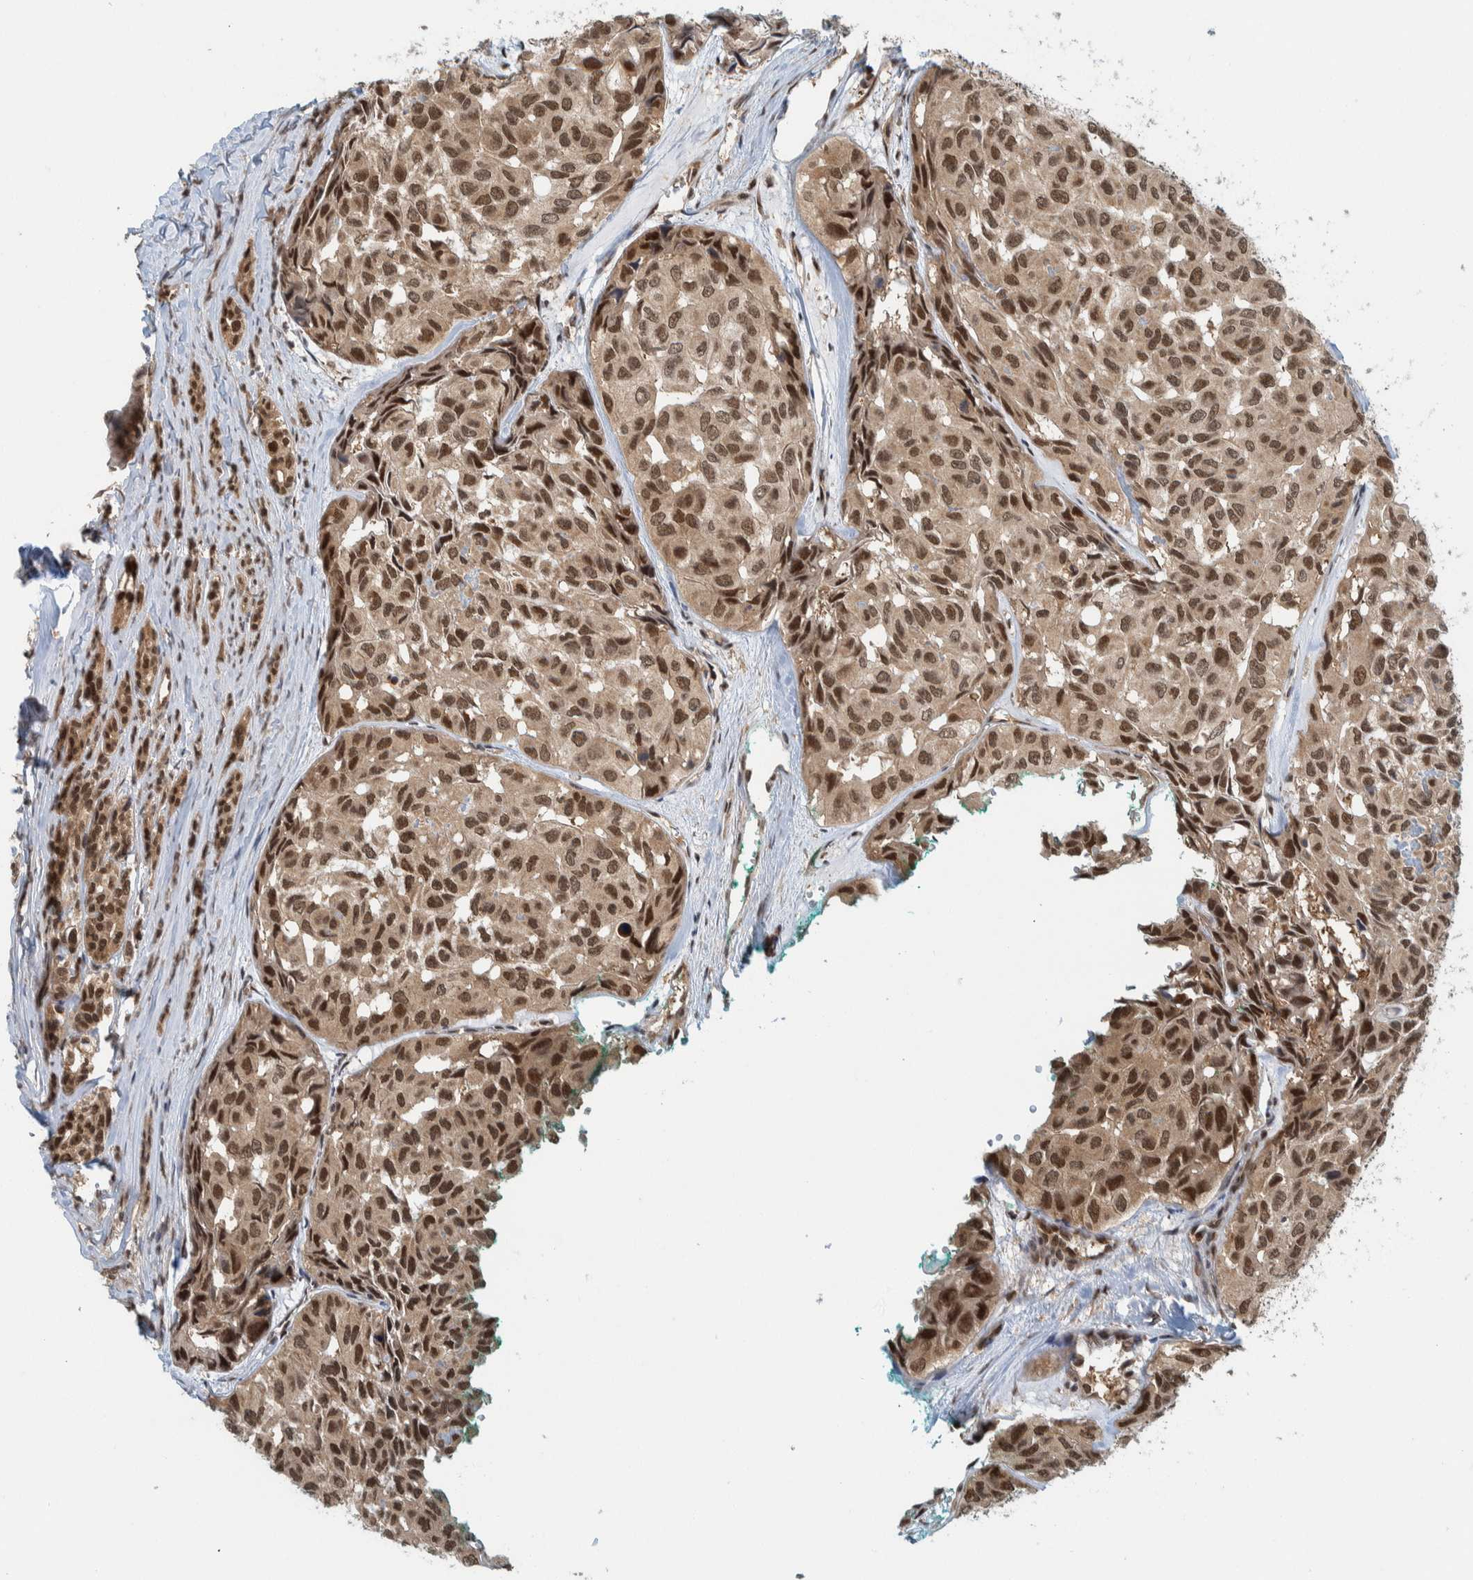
{"staining": {"intensity": "moderate", "quantity": ">75%", "location": "nuclear"}, "tissue": "head and neck cancer", "cell_type": "Tumor cells", "image_type": "cancer", "snomed": [{"axis": "morphology", "description": "Adenocarcinoma, NOS"}, {"axis": "topography", "description": "Salivary gland, NOS"}, {"axis": "topography", "description": "Head-Neck"}], "caption": "Head and neck cancer was stained to show a protein in brown. There is medium levels of moderate nuclear positivity in about >75% of tumor cells.", "gene": "COPS3", "patient": {"sex": "female", "age": 76}}